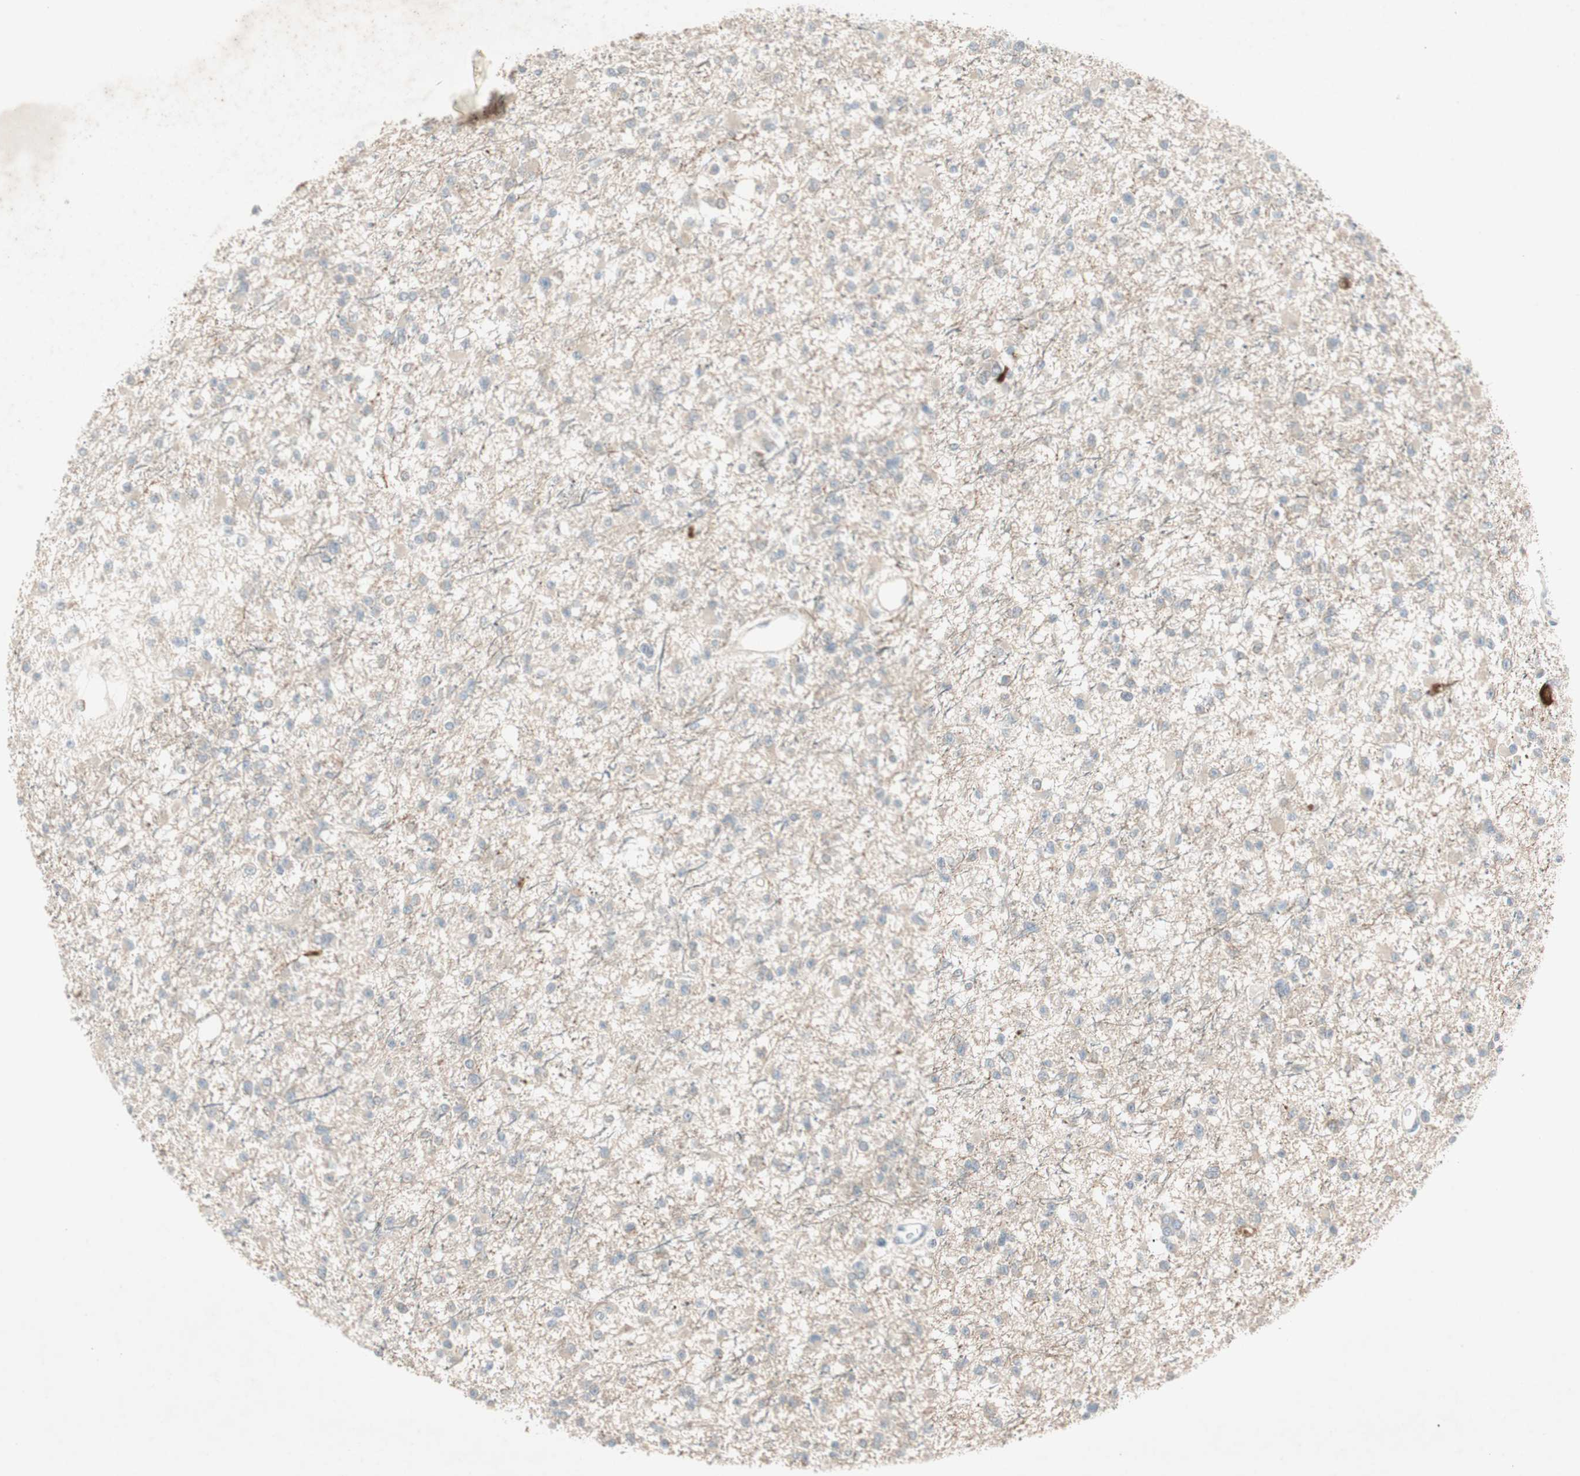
{"staining": {"intensity": "weak", "quantity": ">75%", "location": "cytoplasmic/membranous"}, "tissue": "glioma", "cell_type": "Tumor cells", "image_type": "cancer", "snomed": [{"axis": "morphology", "description": "Glioma, malignant, Low grade"}, {"axis": "topography", "description": "Brain"}], "caption": "The immunohistochemical stain highlights weak cytoplasmic/membranous positivity in tumor cells of glioma tissue. (Stains: DAB (3,3'-diaminobenzidine) in brown, nuclei in blue, Microscopy: brightfield microscopy at high magnification).", "gene": "MAPRE3", "patient": {"sex": "female", "age": 22}}